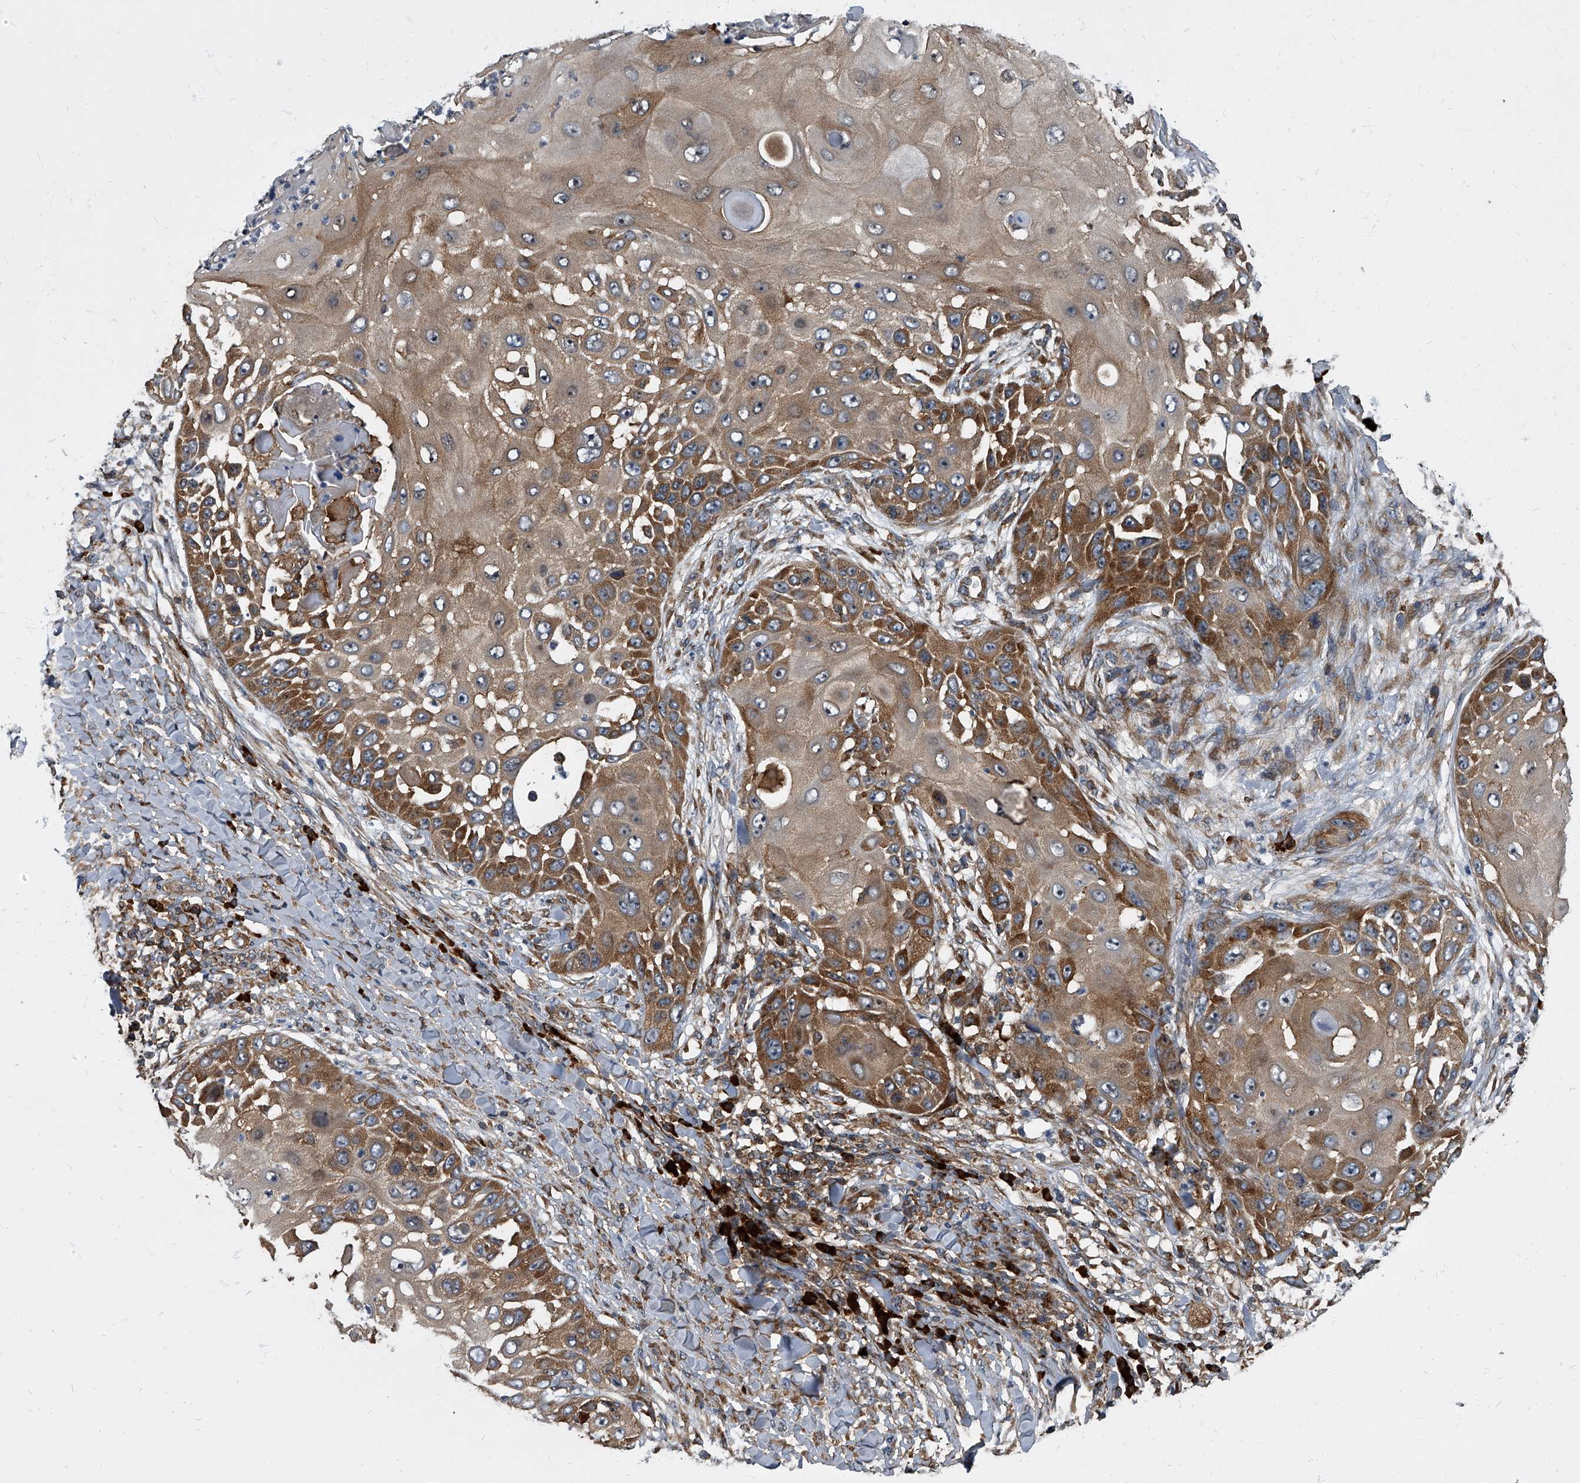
{"staining": {"intensity": "moderate", "quantity": ">75%", "location": "cytoplasmic/membranous"}, "tissue": "skin cancer", "cell_type": "Tumor cells", "image_type": "cancer", "snomed": [{"axis": "morphology", "description": "Squamous cell carcinoma, NOS"}, {"axis": "topography", "description": "Skin"}], "caption": "Immunohistochemistry (IHC) (DAB (3,3'-diaminobenzidine)) staining of squamous cell carcinoma (skin) displays moderate cytoplasmic/membranous protein staining in approximately >75% of tumor cells.", "gene": "CDV3", "patient": {"sex": "female", "age": 44}}